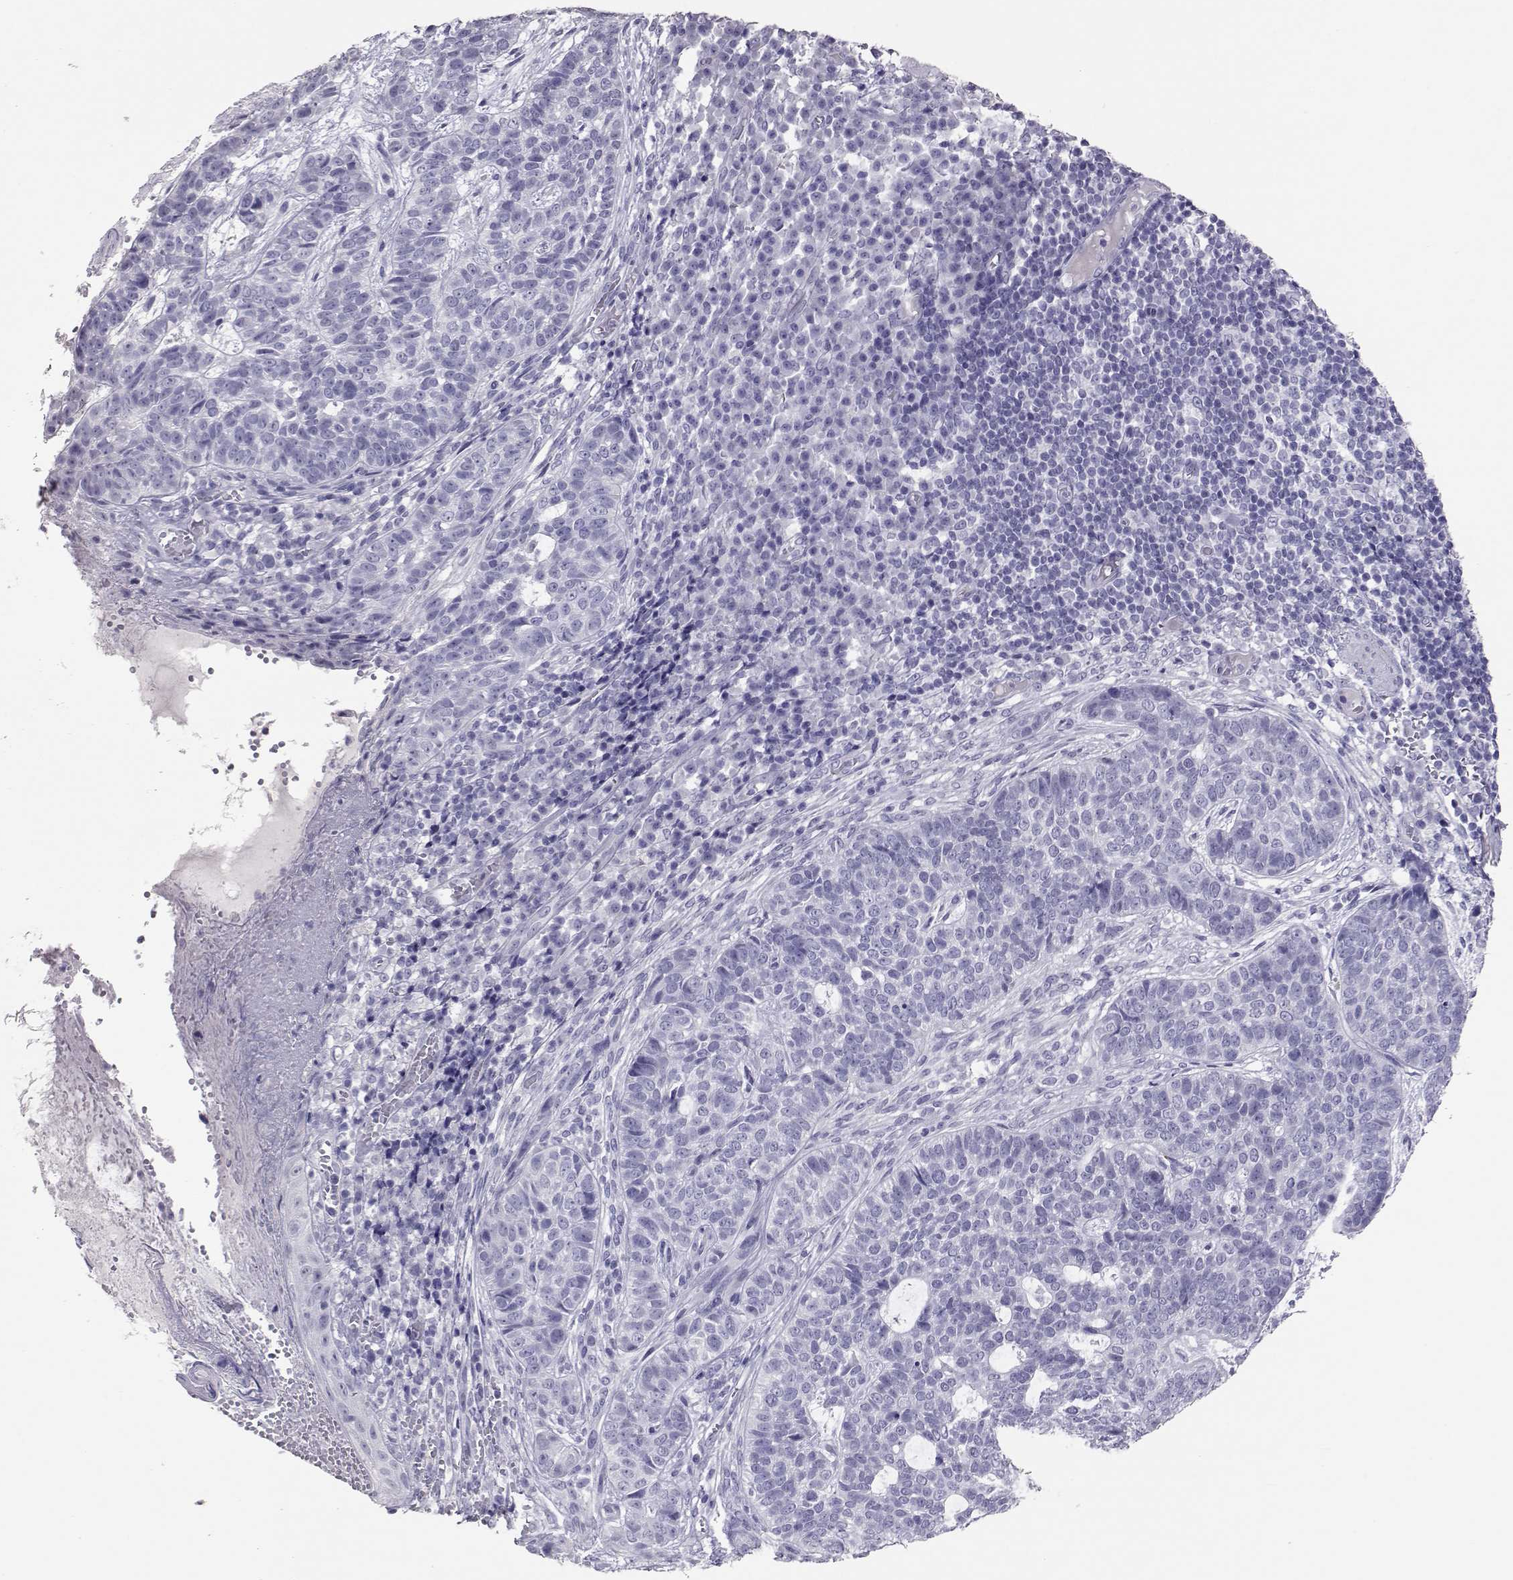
{"staining": {"intensity": "negative", "quantity": "none", "location": "none"}, "tissue": "skin cancer", "cell_type": "Tumor cells", "image_type": "cancer", "snomed": [{"axis": "morphology", "description": "Basal cell carcinoma"}, {"axis": "topography", "description": "Skin"}], "caption": "High magnification brightfield microscopy of basal cell carcinoma (skin) stained with DAB (brown) and counterstained with hematoxylin (blue): tumor cells show no significant expression.", "gene": "PMCH", "patient": {"sex": "female", "age": 69}}